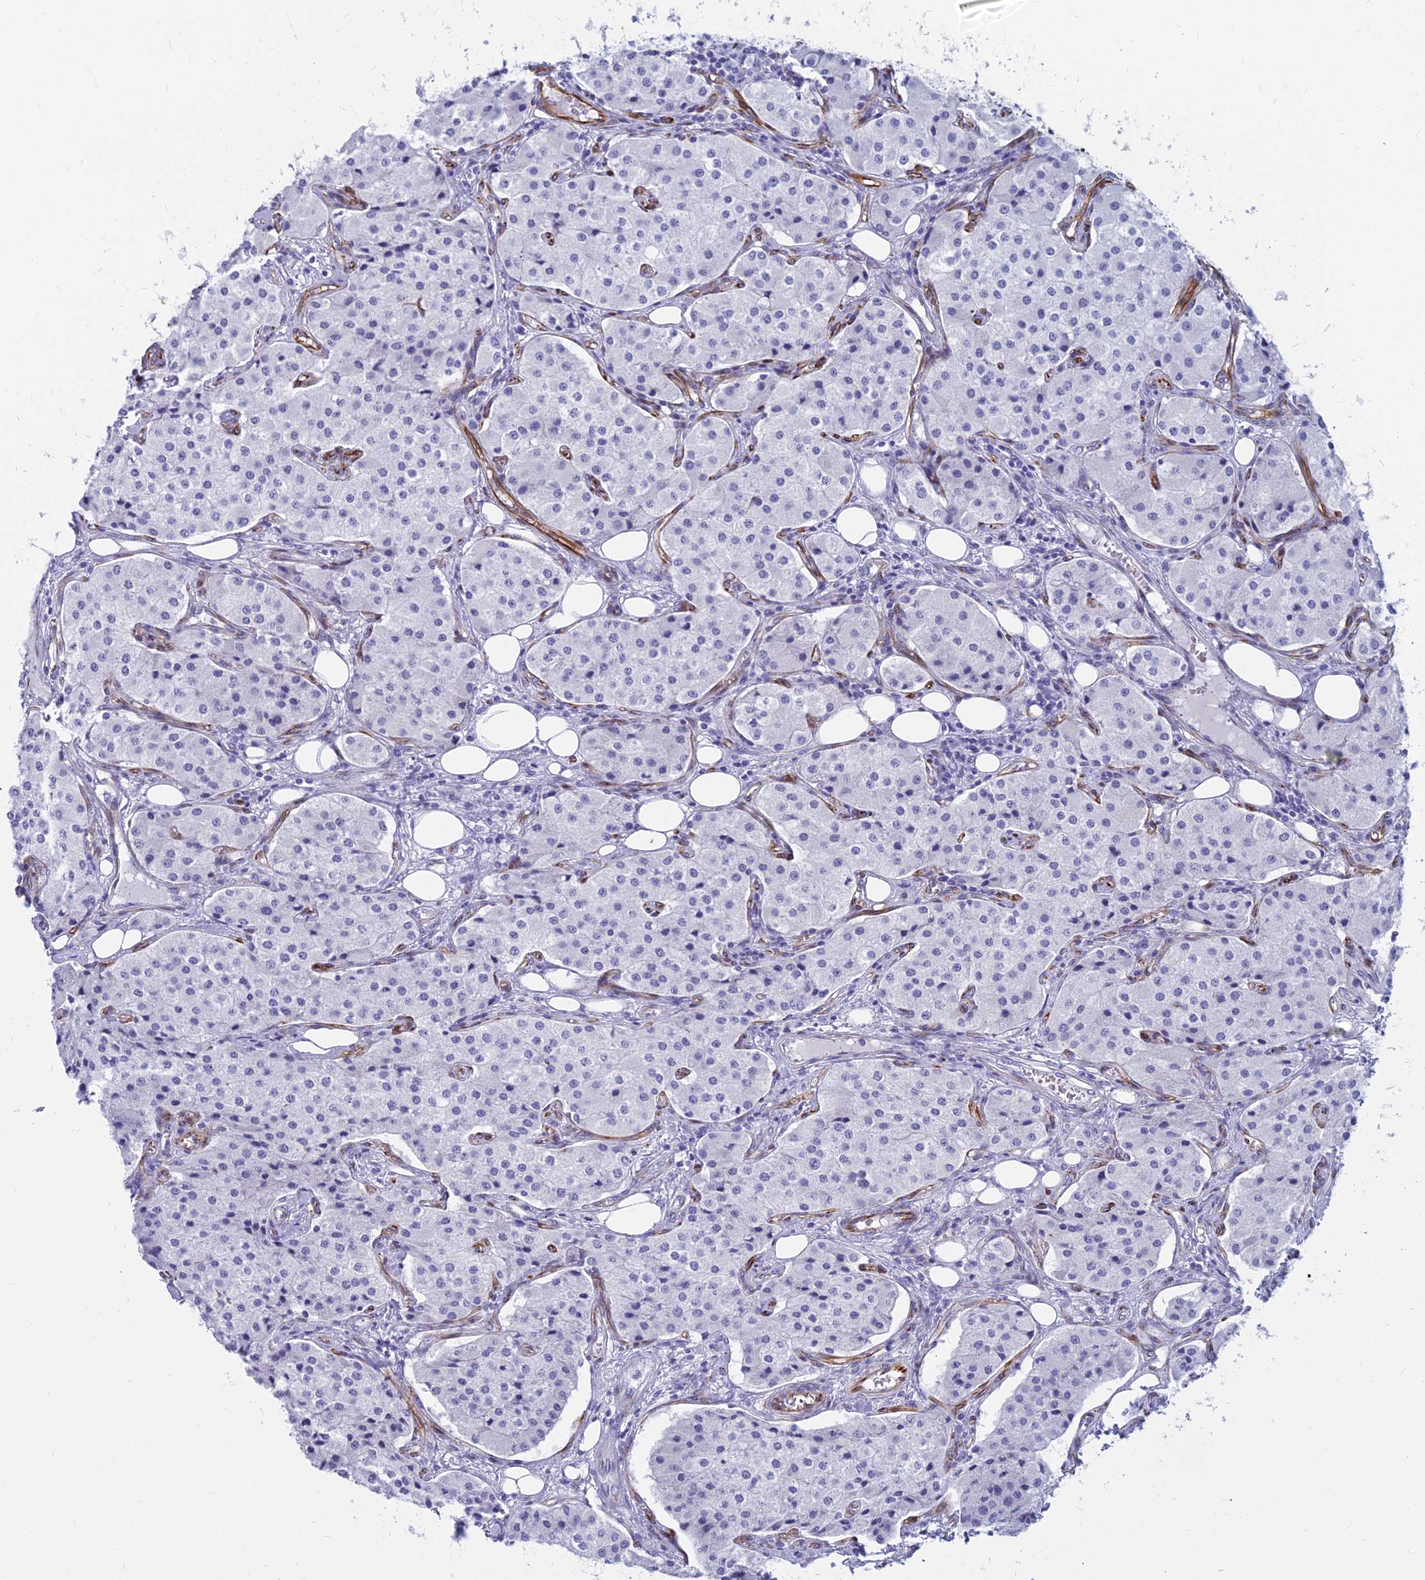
{"staining": {"intensity": "negative", "quantity": "none", "location": "none"}, "tissue": "carcinoid", "cell_type": "Tumor cells", "image_type": "cancer", "snomed": [{"axis": "morphology", "description": "Carcinoid, malignant, NOS"}, {"axis": "topography", "description": "Colon"}], "caption": "A photomicrograph of human malignant carcinoid is negative for staining in tumor cells.", "gene": "EVI2A", "patient": {"sex": "female", "age": 52}}